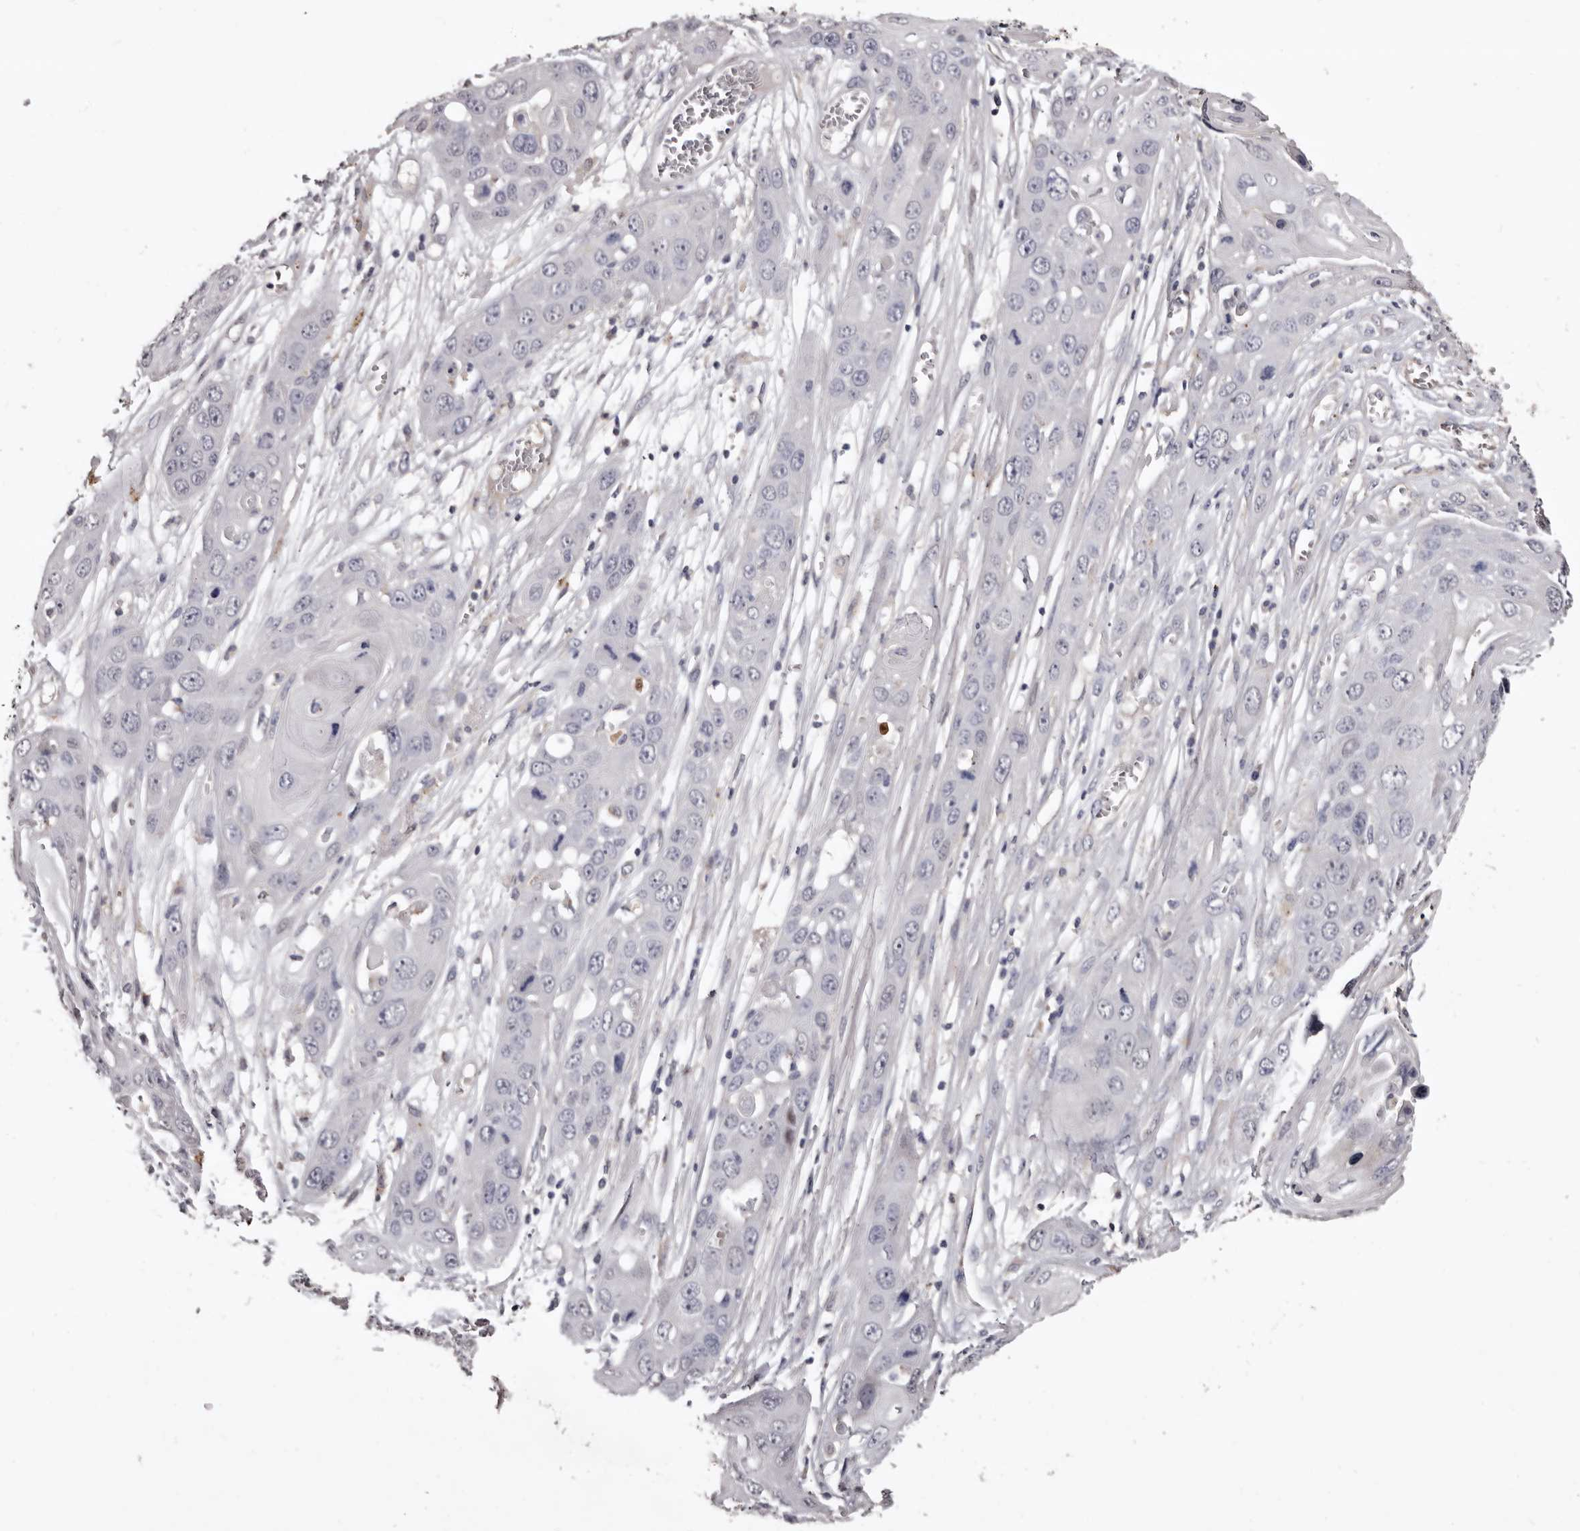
{"staining": {"intensity": "negative", "quantity": "none", "location": "none"}, "tissue": "skin cancer", "cell_type": "Tumor cells", "image_type": "cancer", "snomed": [{"axis": "morphology", "description": "Squamous cell carcinoma, NOS"}, {"axis": "topography", "description": "Skin"}], "caption": "Immunohistochemistry (IHC) image of human skin squamous cell carcinoma stained for a protein (brown), which displays no expression in tumor cells.", "gene": "SLC10A4", "patient": {"sex": "male", "age": 55}}